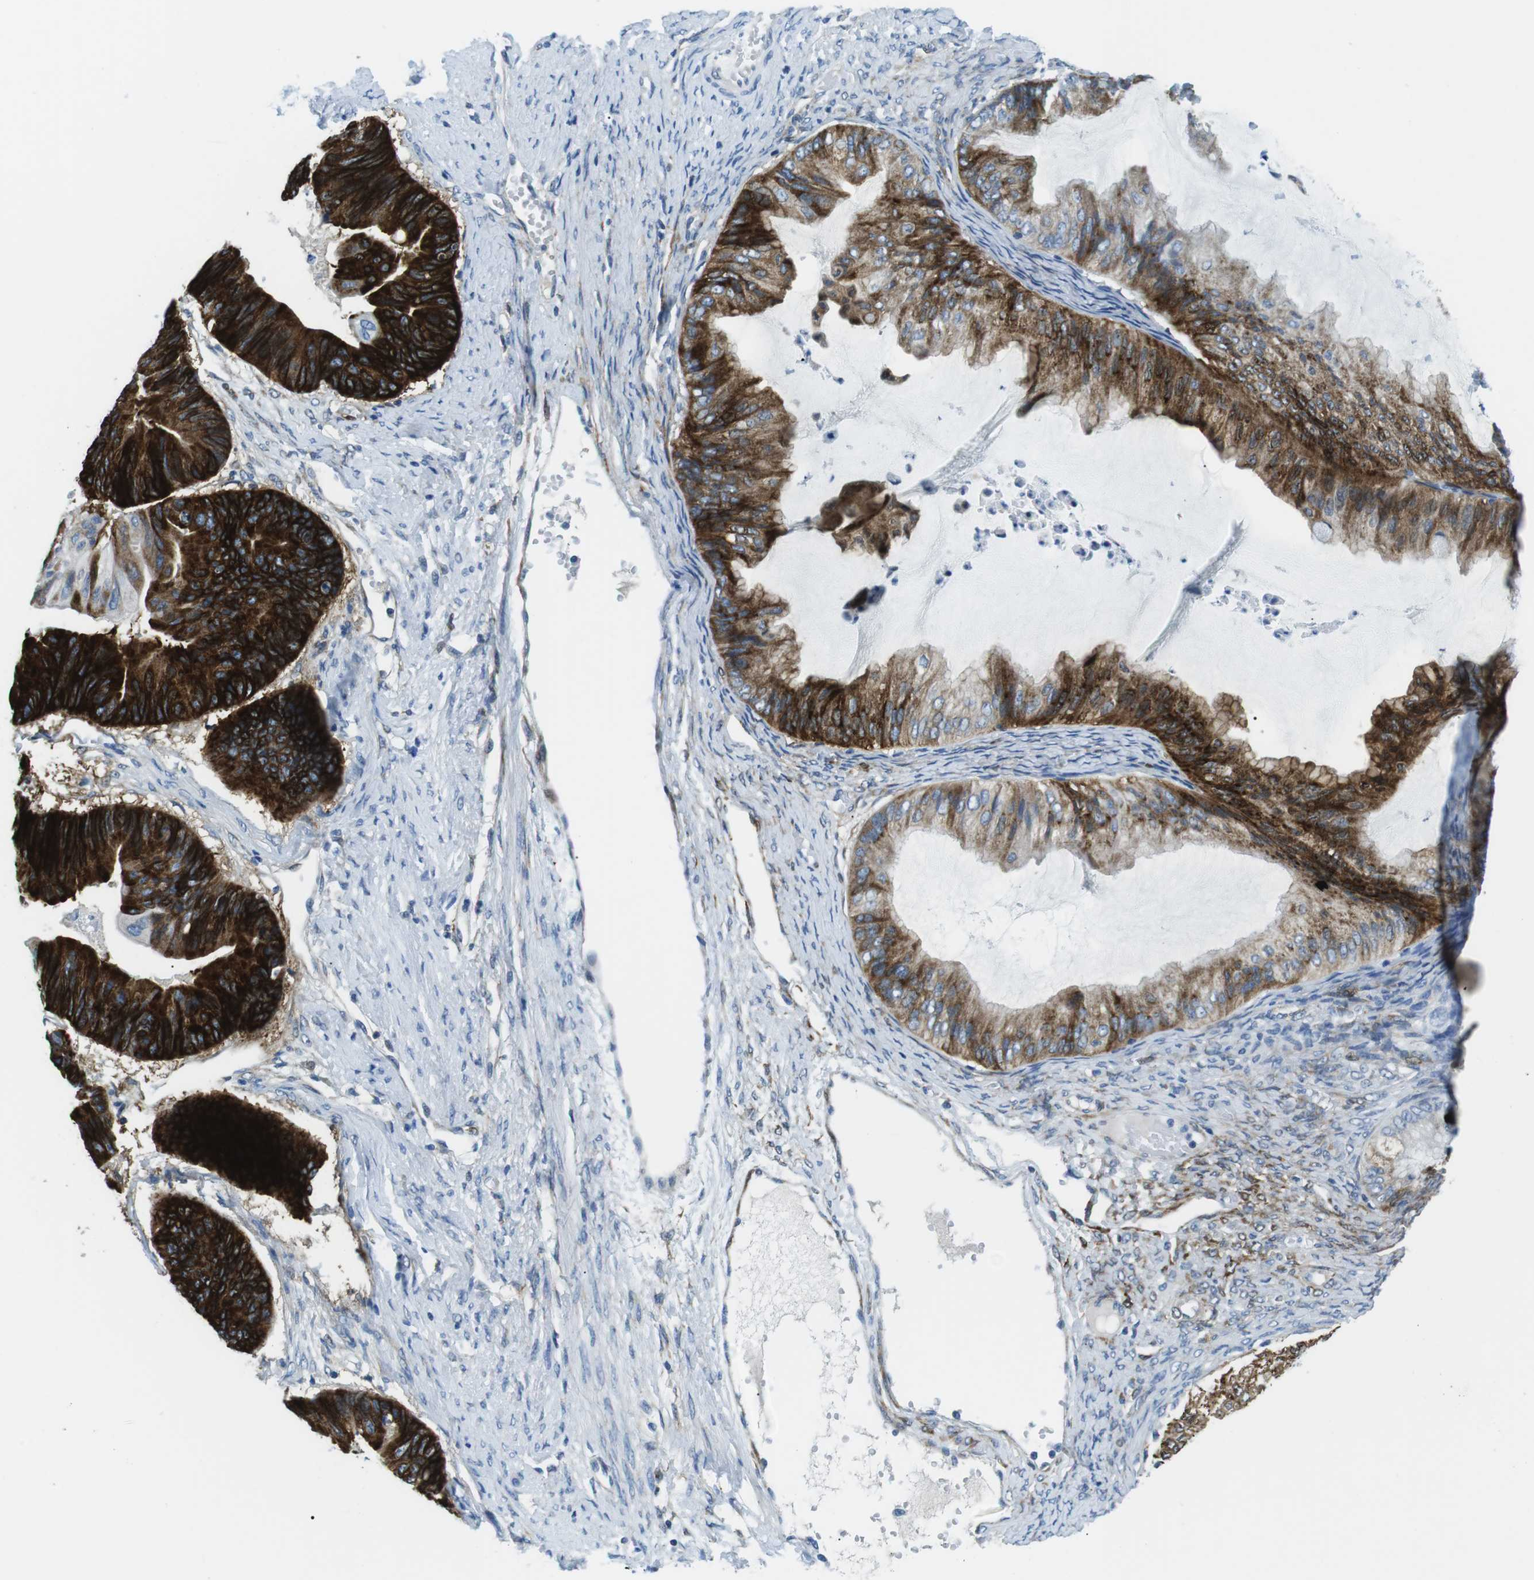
{"staining": {"intensity": "strong", "quantity": ">75%", "location": "cytoplasmic/membranous"}, "tissue": "ovarian cancer", "cell_type": "Tumor cells", "image_type": "cancer", "snomed": [{"axis": "morphology", "description": "Cystadenocarcinoma, mucinous, NOS"}, {"axis": "topography", "description": "Ovary"}], "caption": "Ovarian cancer stained with DAB (3,3'-diaminobenzidine) IHC reveals high levels of strong cytoplasmic/membranous staining in about >75% of tumor cells. The staining was performed using DAB (3,3'-diaminobenzidine), with brown indicating positive protein expression. Nuclei are stained blue with hematoxylin.", "gene": "PHLDA1", "patient": {"sex": "female", "age": 61}}